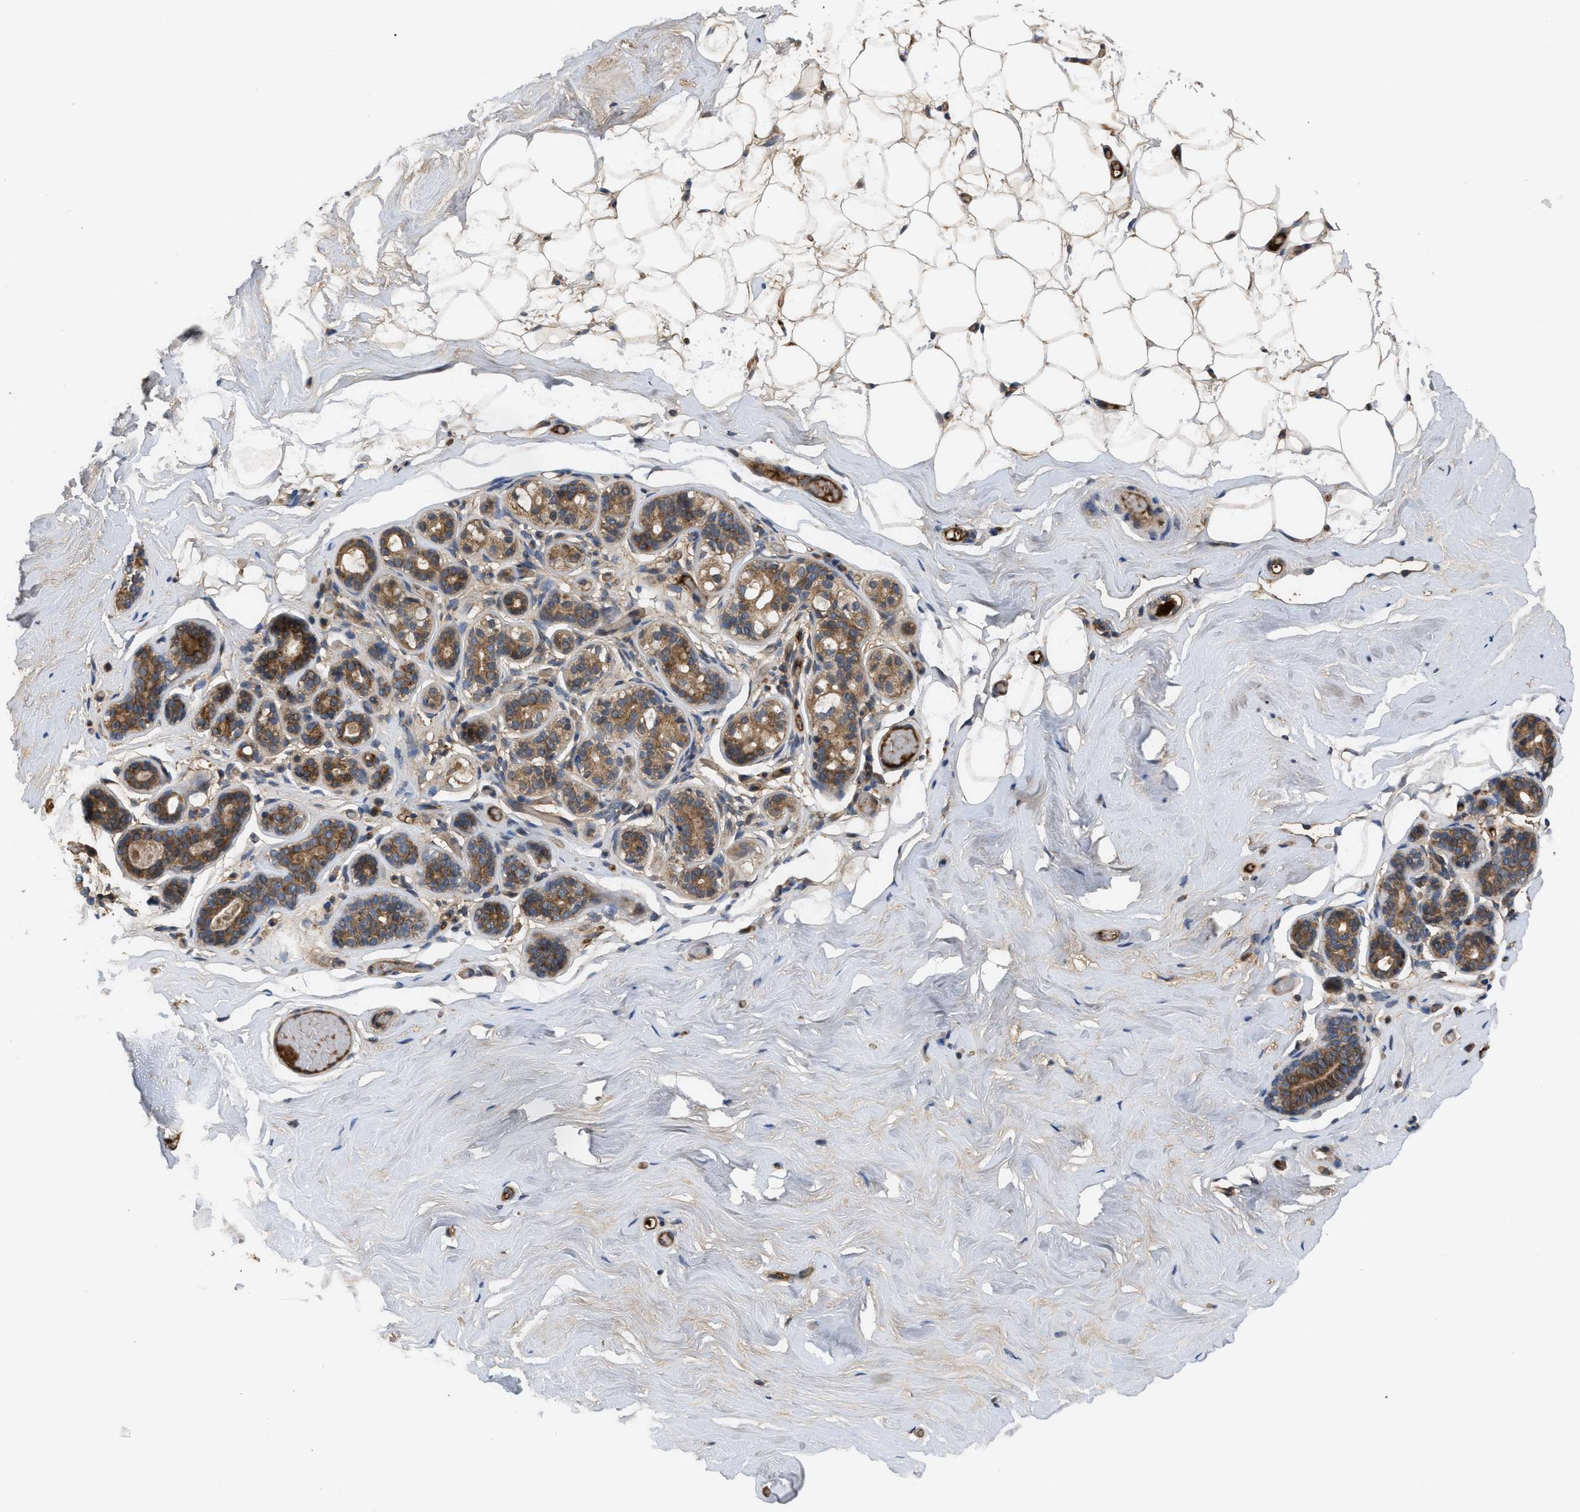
{"staining": {"intensity": "moderate", "quantity": ">75%", "location": "cytoplasmic/membranous"}, "tissue": "breast", "cell_type": "Adipocytes", "image_type": "normal", "snomed": [{"axis": "morphology", "description": "Normal tissue, NOS"}, {"axis": "topography", "description": "Breast"}], "caption": "The immunohistochemical stain shows moderate cytoplasmic/membranous expression in adipocytes of unremarkable breast. (DAB (3,3'-diaminobenzidine) = brown stain, brightfield microscopy at high magnification).", "gene": "RAB2A", "patient": {"sex": "female", "age": 75}}